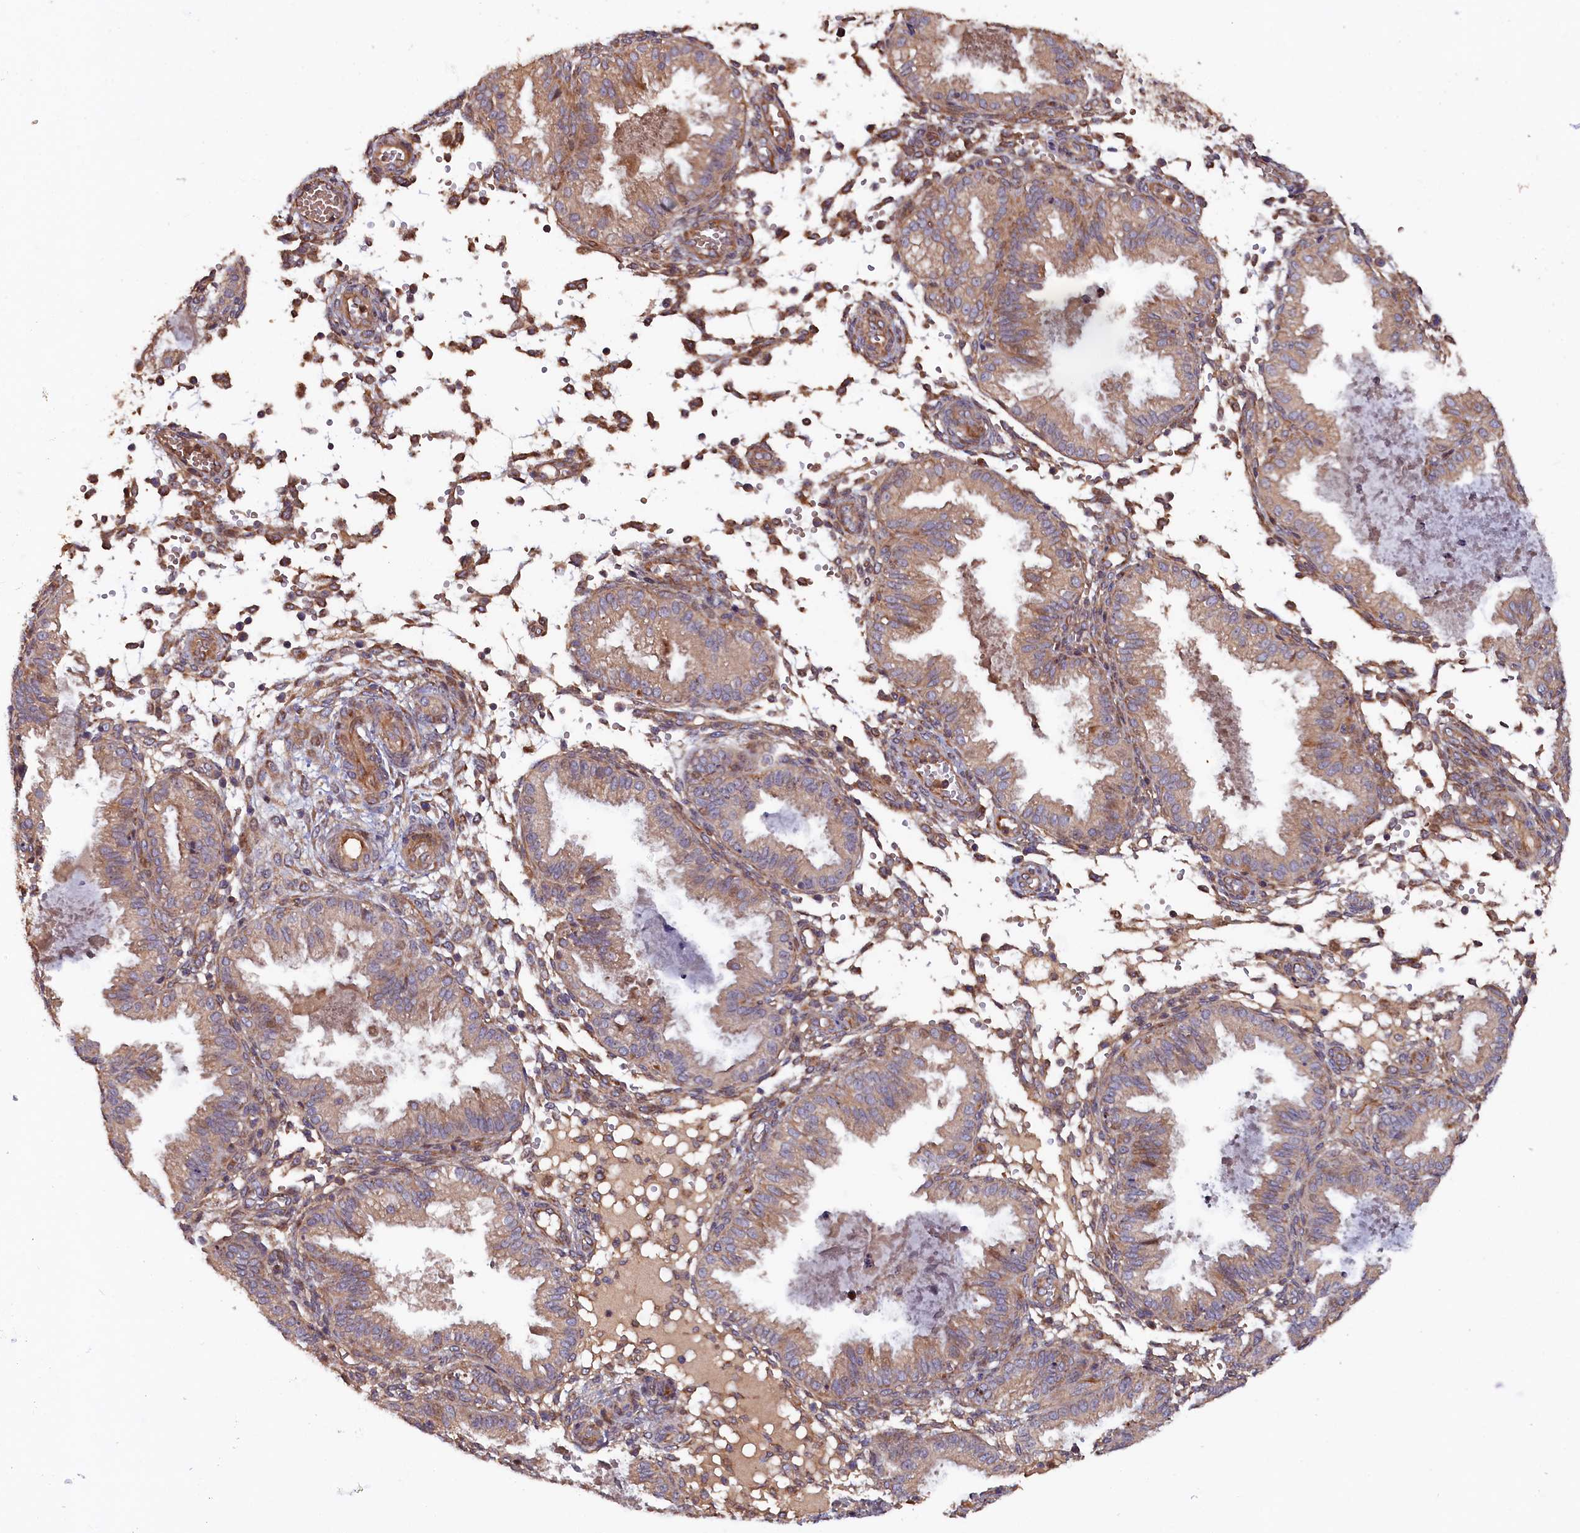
{"staining": {"intensity": "weak", "quantity": "25%-75%", "location": "cytoplasmic/membranous"}, "tissue": "endometrium", "cell_type": "Cells in endometrial stroma", "image_type": "normal", "snomed": [{"axis": "morphology", "description": "Normal tissue, NOS"}, {"axis": "topography", "description": "Endometrium"}], "caption": "Immunohistochemical staining of unremarkable human endometrium demonstrates 25%-75% levels of weak cytoplasmic/membranous protein staining in about 25%-75% of cells in endometrial stroma. Ihc stains the protein of interest in brown and the nuclei are stained blue.", "gene": "GREB1L", "patient": {"sex": "female", "age": 33}}